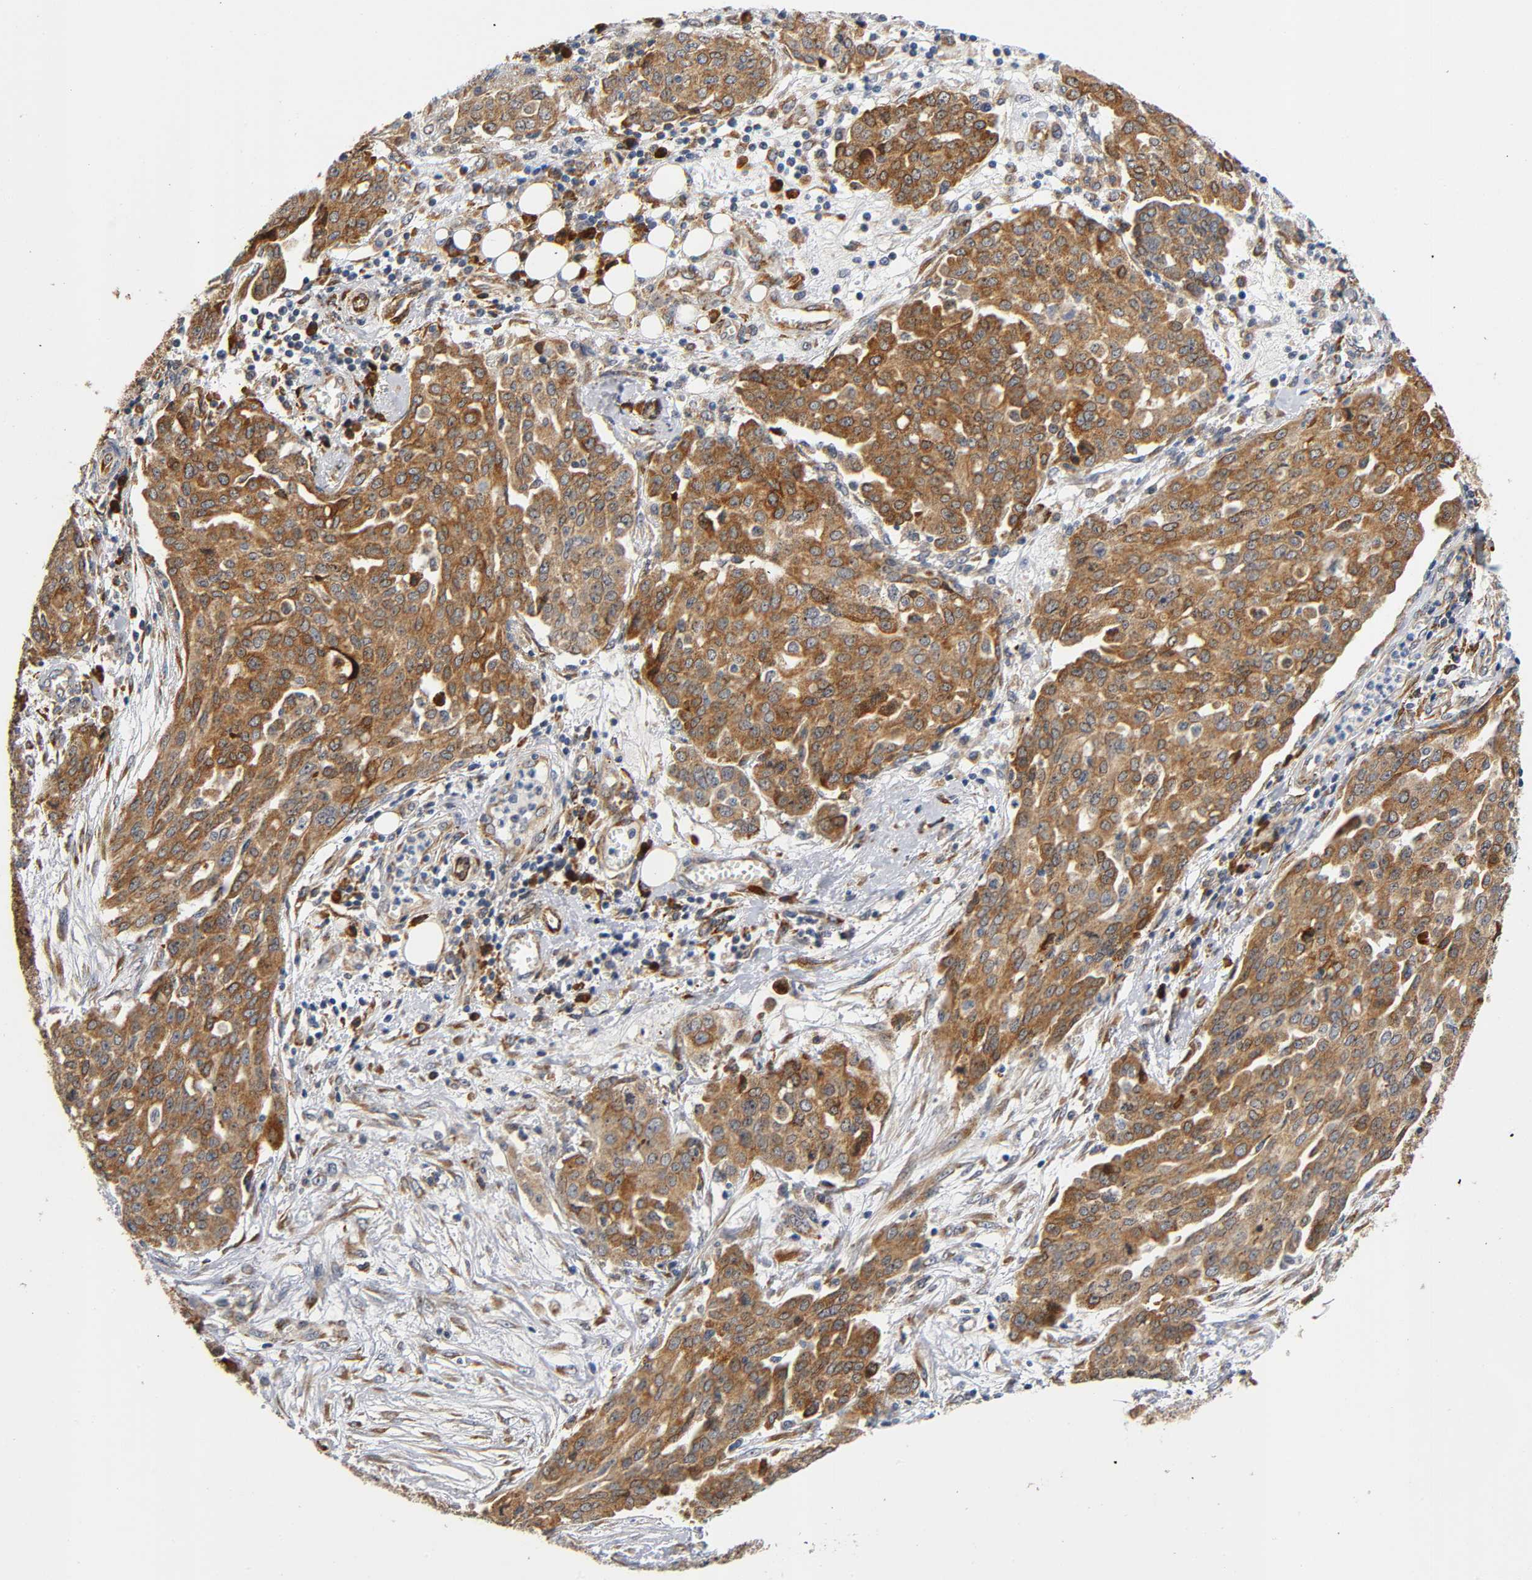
{"staining": {"intensity": "moderate", "quantity": ">75%", "location": "cytoplasmic/membranous"}, "tissue": "ovarian cancer", "cell_type": "Tumor cells", "image_type": "cancer", "snomed": [{"axis": "morphology", "description": "Cystadenocarcinoma, serous, NOS"}, {"axis": "topography", "description": "Soft tissue"}, {"axis": "topography", "description": "Ovary"}], "caption": "Protein positivity by immunohistochemistry shows moderate cytoplasmic/membranous positivity in approximately >75% of tumor cells in ovarian serous cystadenocarcinoma.", "gene": "SOS2", "patient": {"sex": "female", "age": 57}}